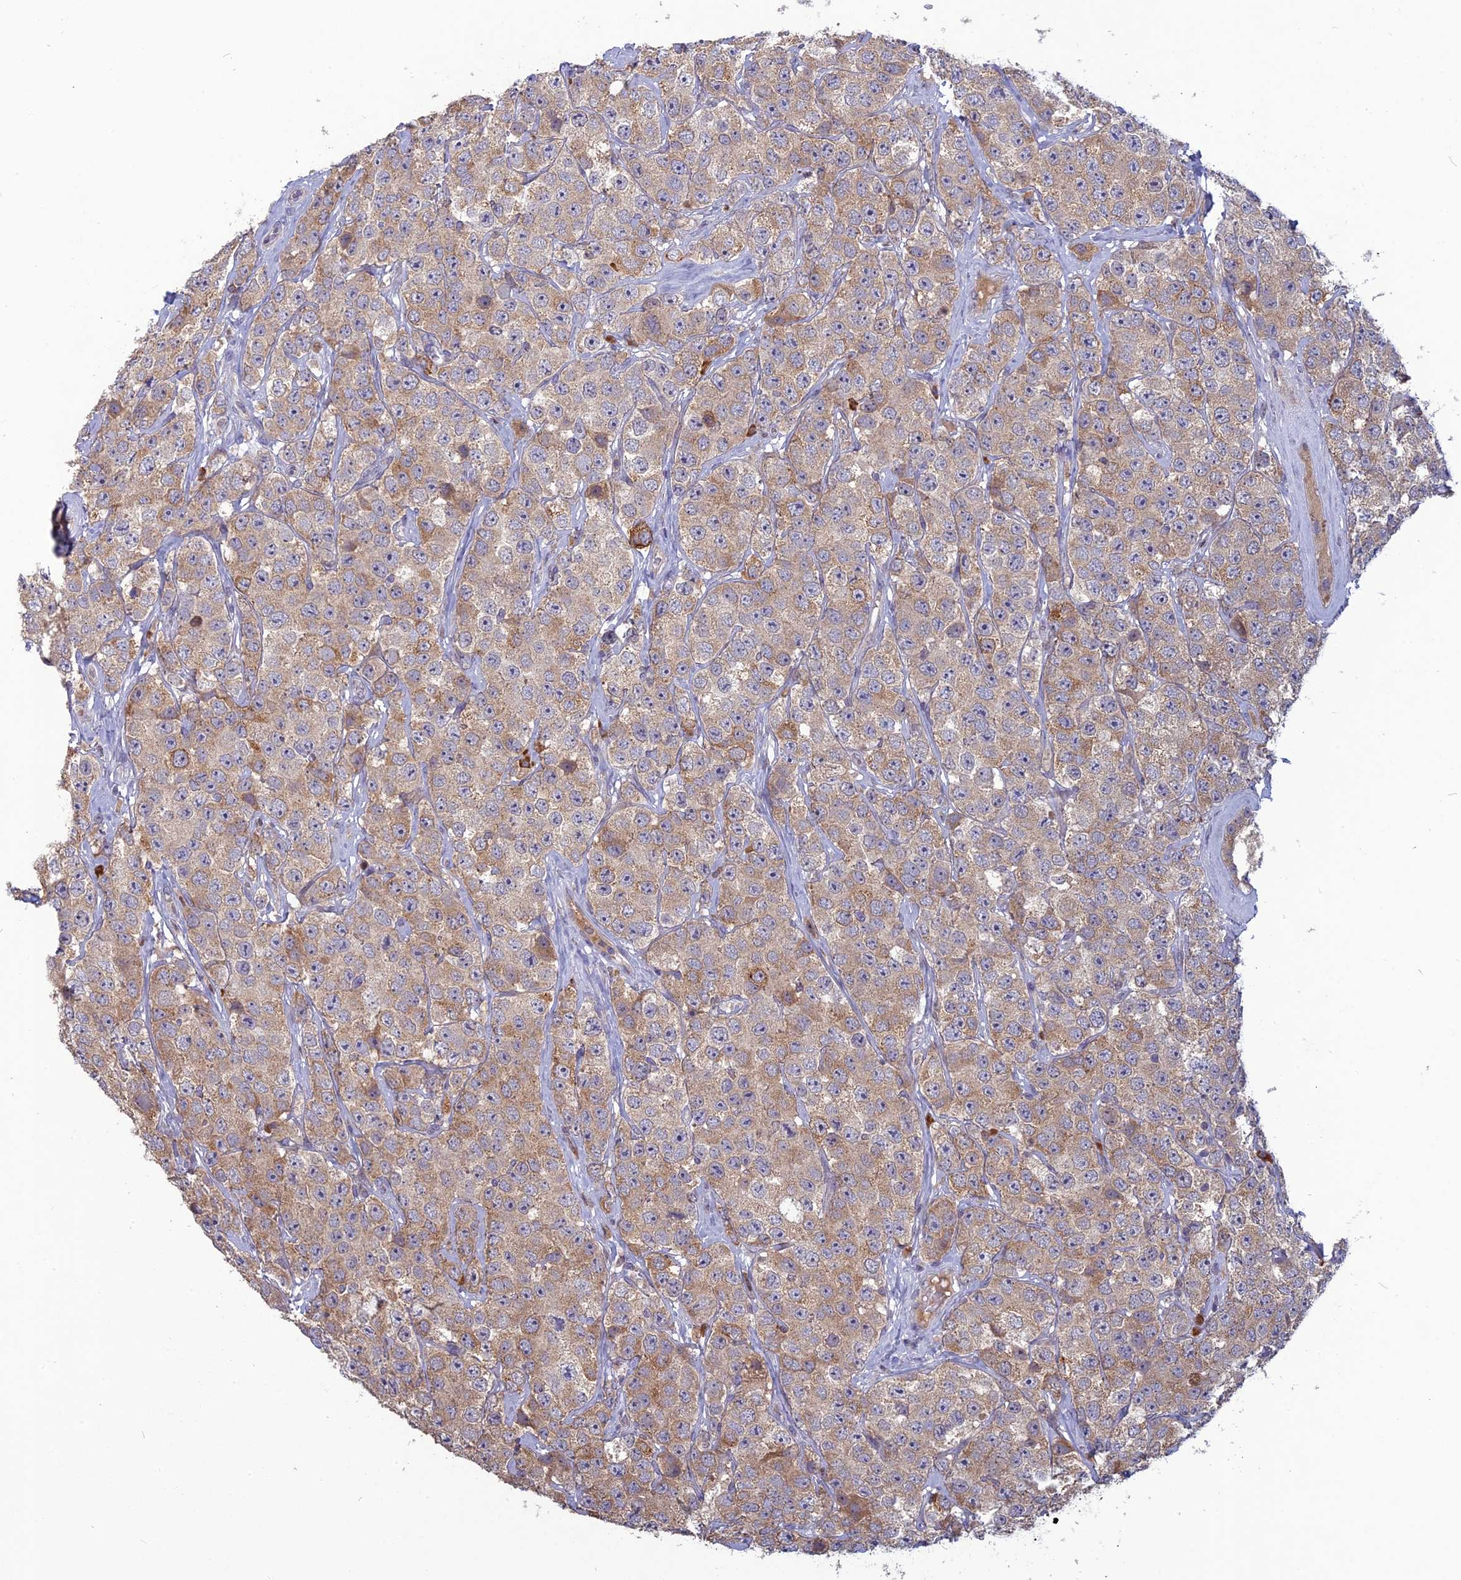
{"staining": {"intensity": "weak", "quantity": ">75%", "location": "cytoplasmic/membranous"}, "tissue": "testis cancer", "cell_type": "Tumor cells", "image_type": "cancer", "snomed": [{"axis": "morphology", "description": "Seminoma, NOS"}, {"axis": "topography", "description": "Testis"}], "caption": "Seminoma (testis) was stained to show a protein in brown. There is low levels of weak cytoplasmic/membranous positivity in approximately >75% of tumor cells. Immunohistochemistry stains the protein of interest in brown and the nuclei are stained blue.", "gene": "TMEM208", "patient": {"sex": "male", "age": 28}}